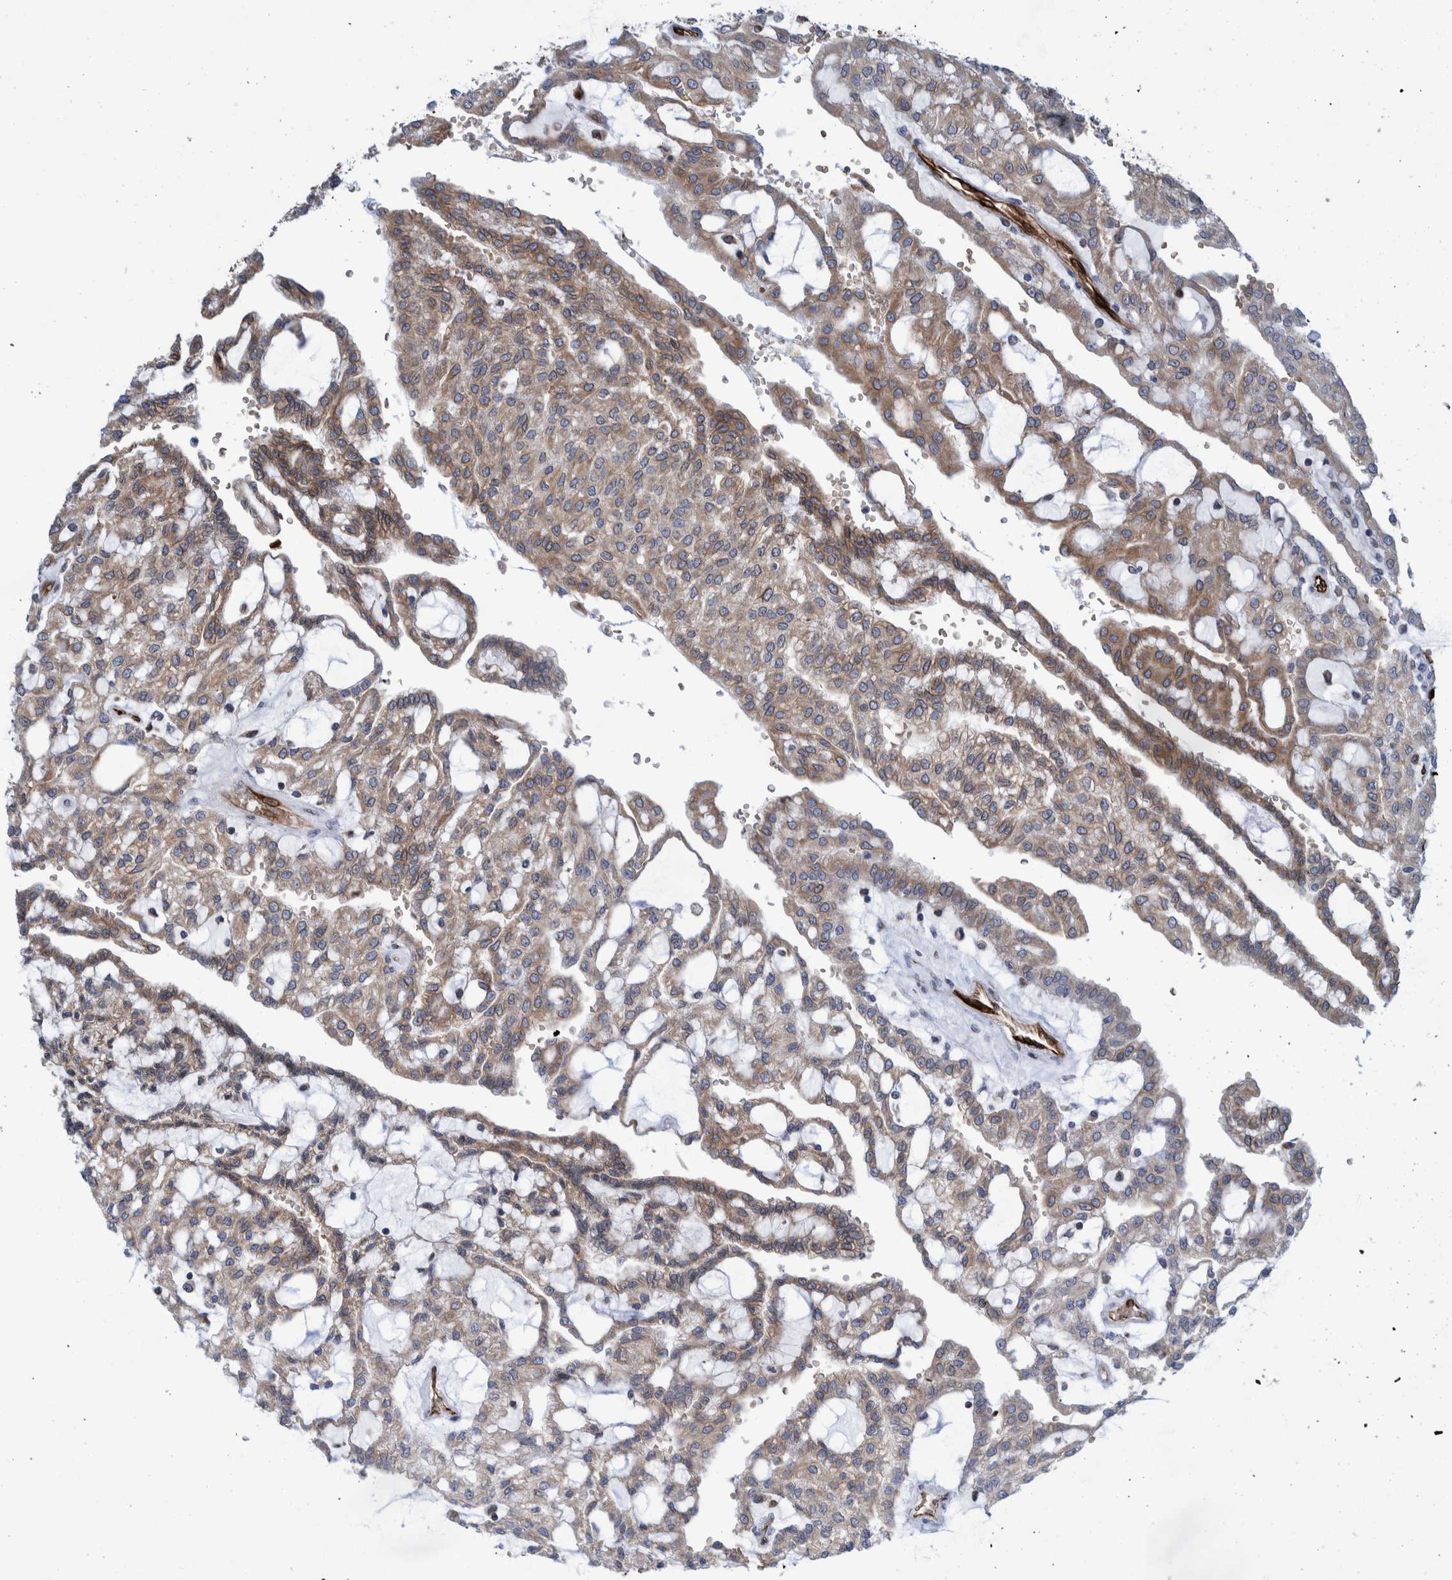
{"staining": {"intensity": "weak", "quantity": ">75%", "location": "cytoplasmic/membranous"}, "tissue": "renal cancer", "cell_type": "Tumor cells", "image_type": "cancer", "snomed": [{"axis": "morphology", "description": "Adenocarcinoma, NOS"}, {"axis": "topography", "description": "Kidney"}], "caption": "Immunohistochemical staining of renal cancer (adenocarcinoma) shows low levels of weak cytoplasmic/membranous protein positivity in approximately >75% of tumor cells.", "gene": "THEM6", "patient": {"sex": "male", "age": 63}}